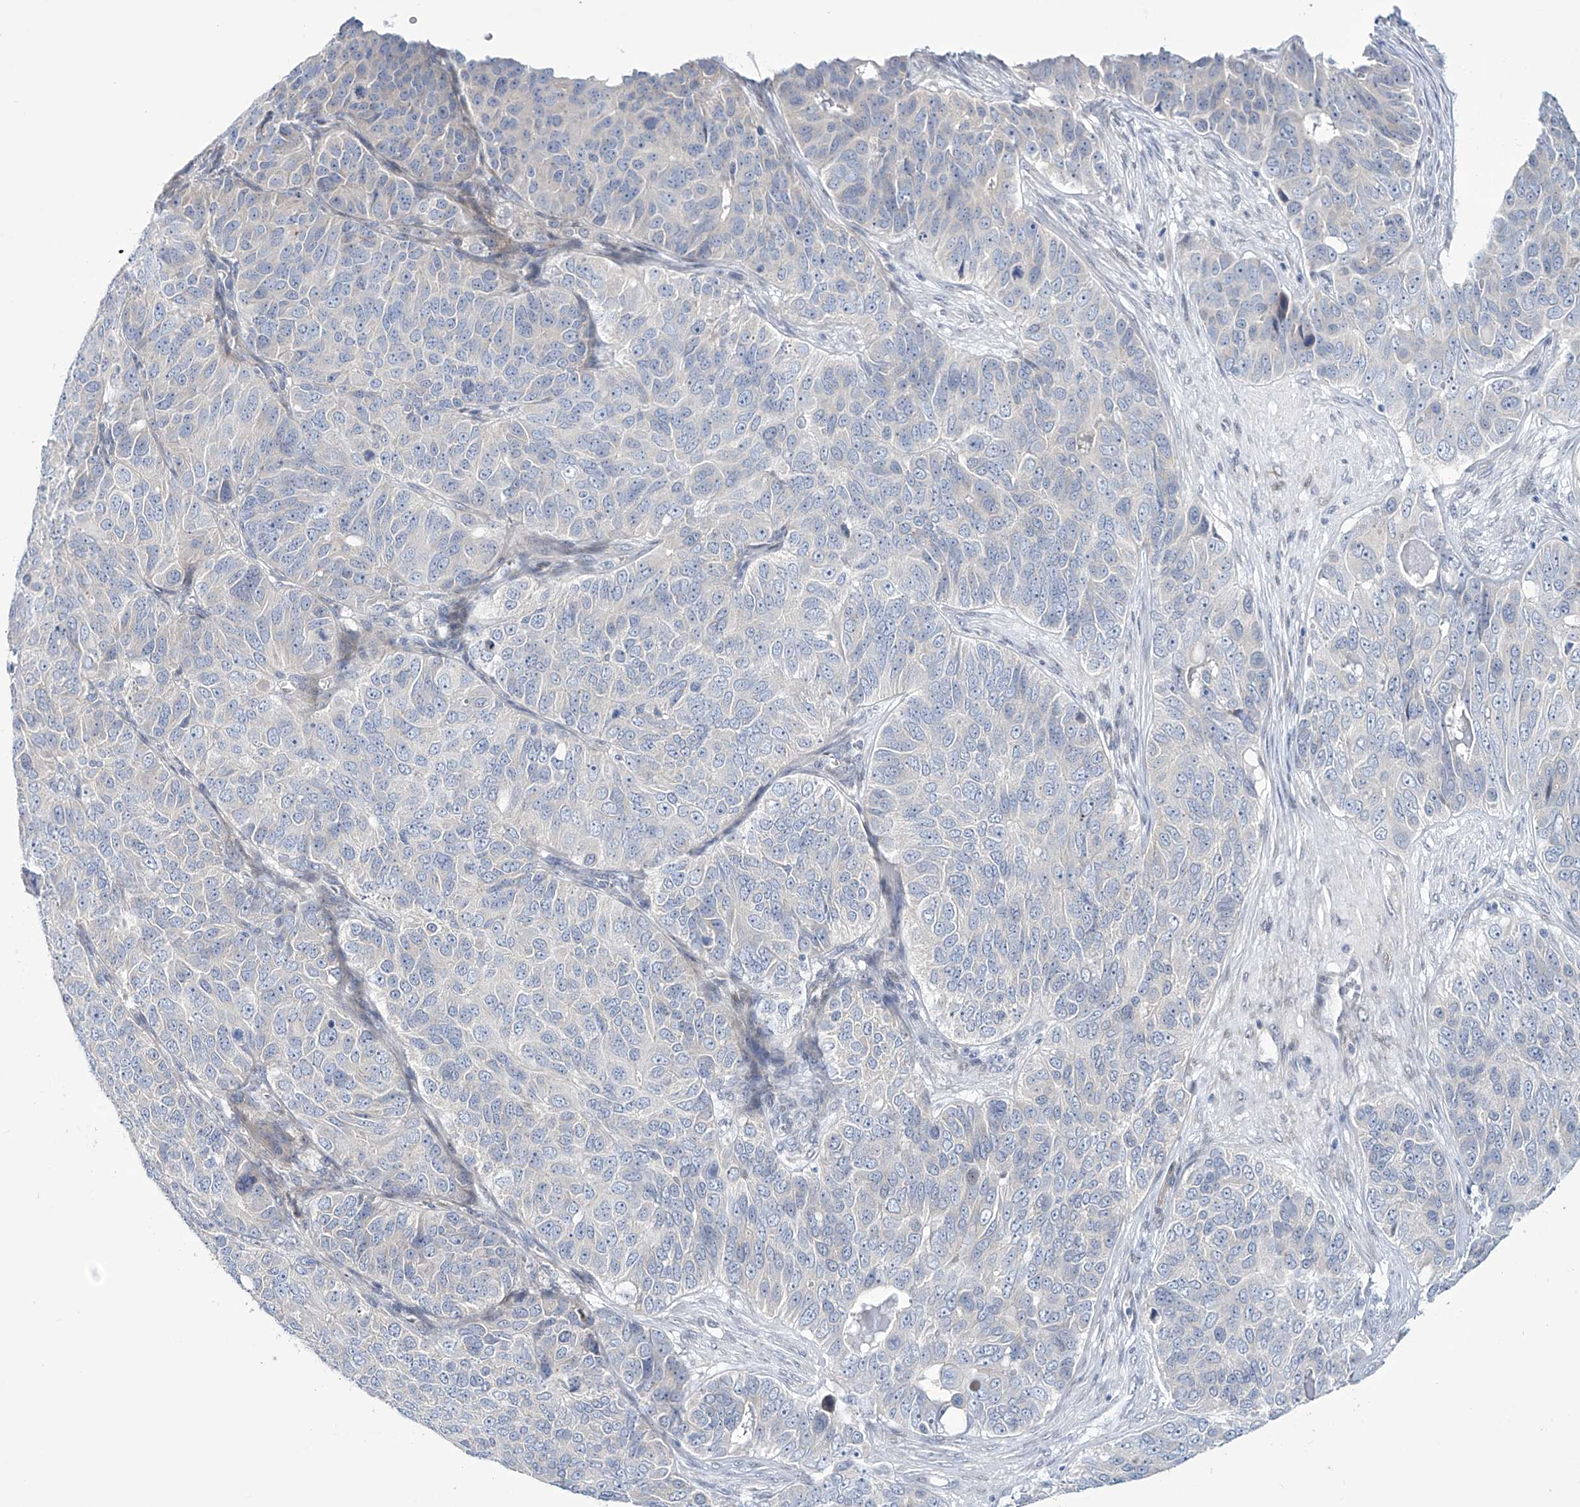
{"staining": {"intensity": "negative", "quantity": "none", "location": "none"}, "tissue": "ovarian cancer", "cell_type": "Tumor cells", "image_type": "cancer", "snomed": [{"axis": "morphology", "description": "Carcinoma, endometroid"}, {"axis": "topography", "description": "Ovary"}], "caption": "Immunohistochemical staining of ovarian cancer (endometroid carcinoma) reveals no significant positivity in tumor cells.", "gene": "TRIM60", "patient": {"sex": "female", "age": 51}}